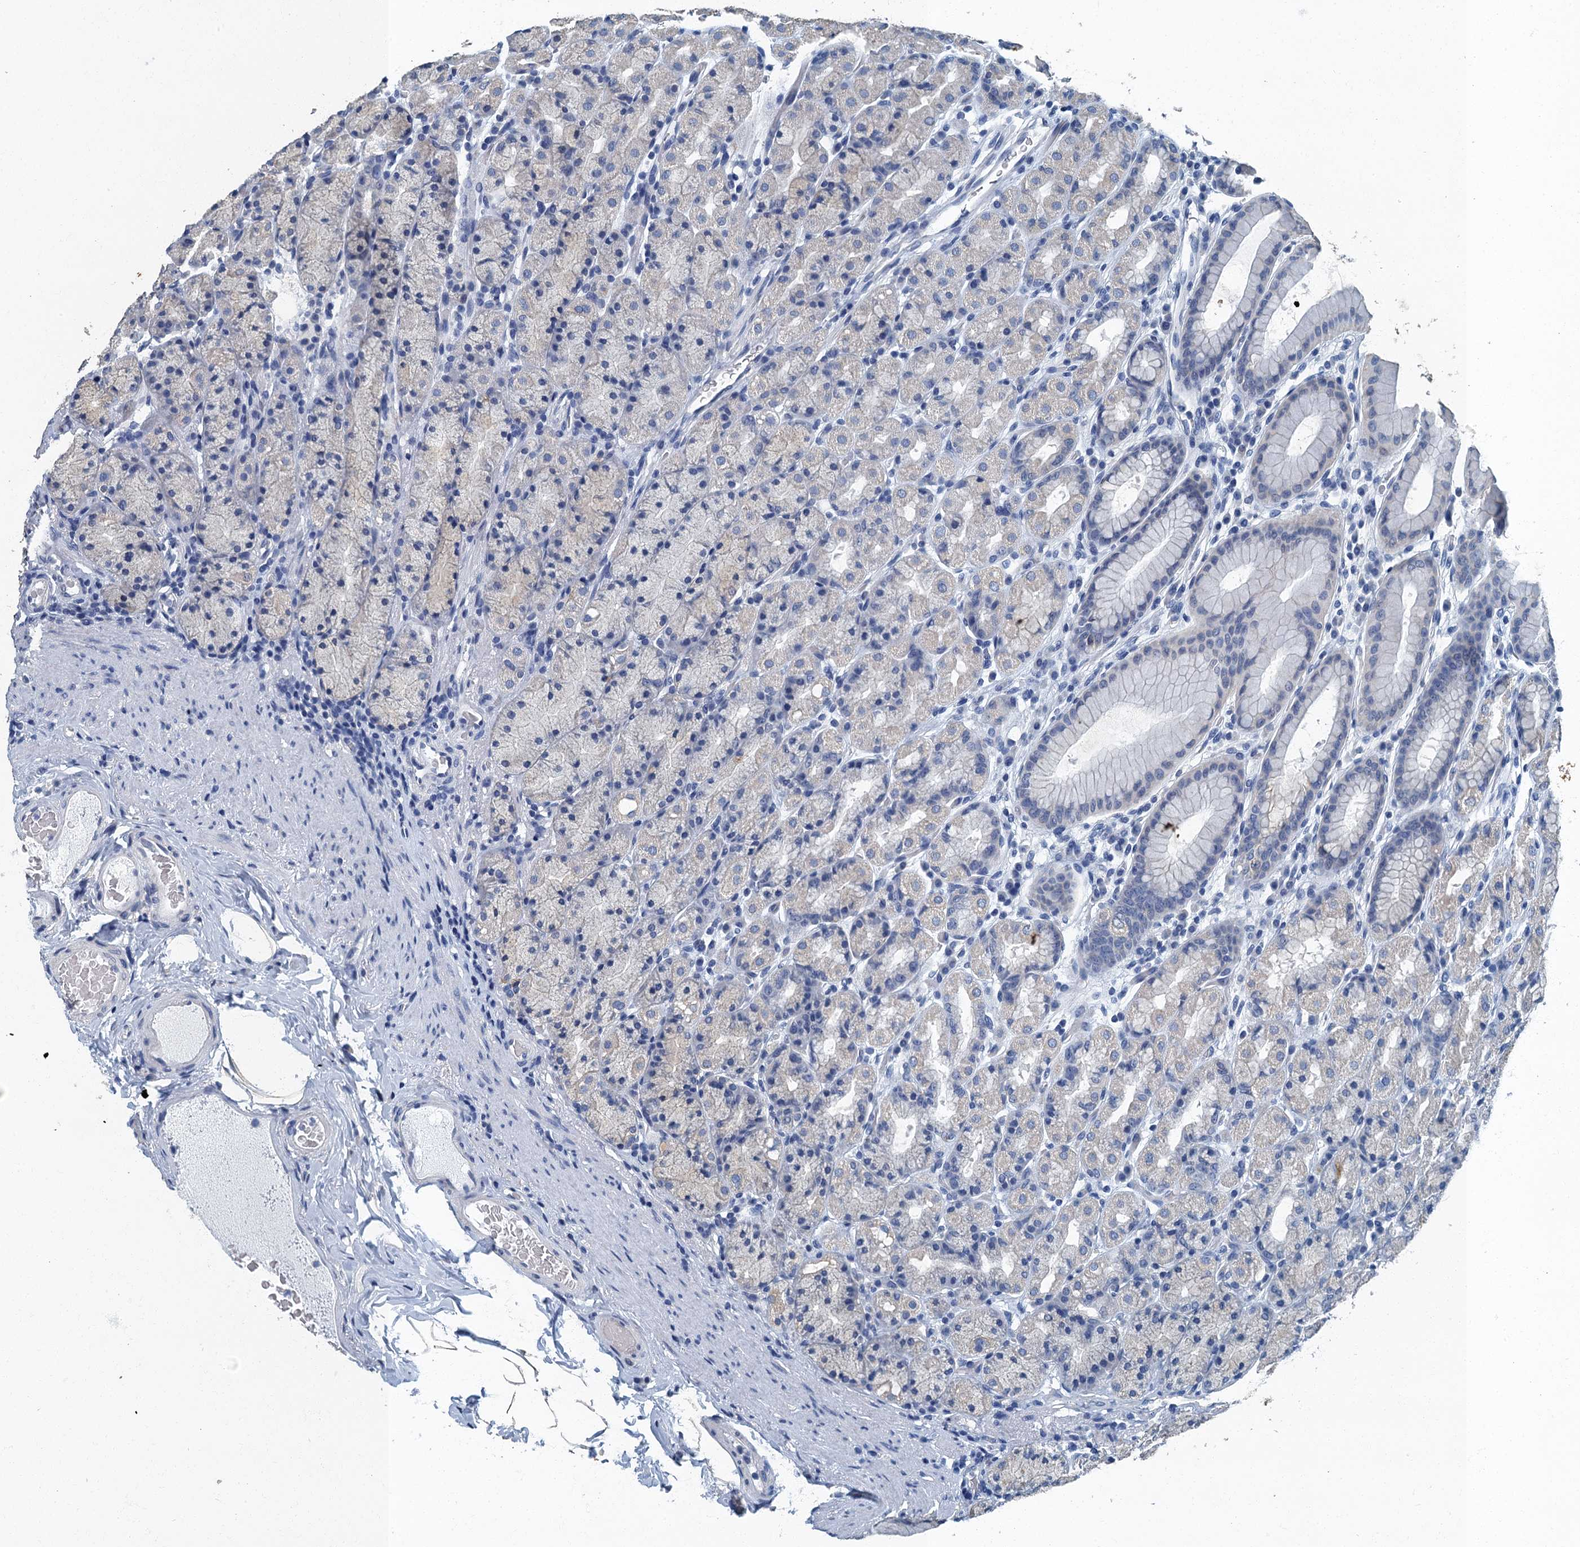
{"staining": {"intensity": "negative", "quantity": "none", "location": "none"}, "tissue": "stomach", "cell_type": "Glandular cells", "image_type": "normal", "snomed": [{"axis": "morphology", "description": "Normal tissue, NOS"}, {"axis": "topography", "description": "Stomach, upper"}], "caption": "Photomicrograph shows no protein positivity in glandular cells of unremarkable stomach. (DAB (3,3'-diaminobenzidine) immunohistochemistry (IHC) with hematoxylin counter stain).", "gene": "GADL1", "patient": {"sex": "male", "age": 68}}